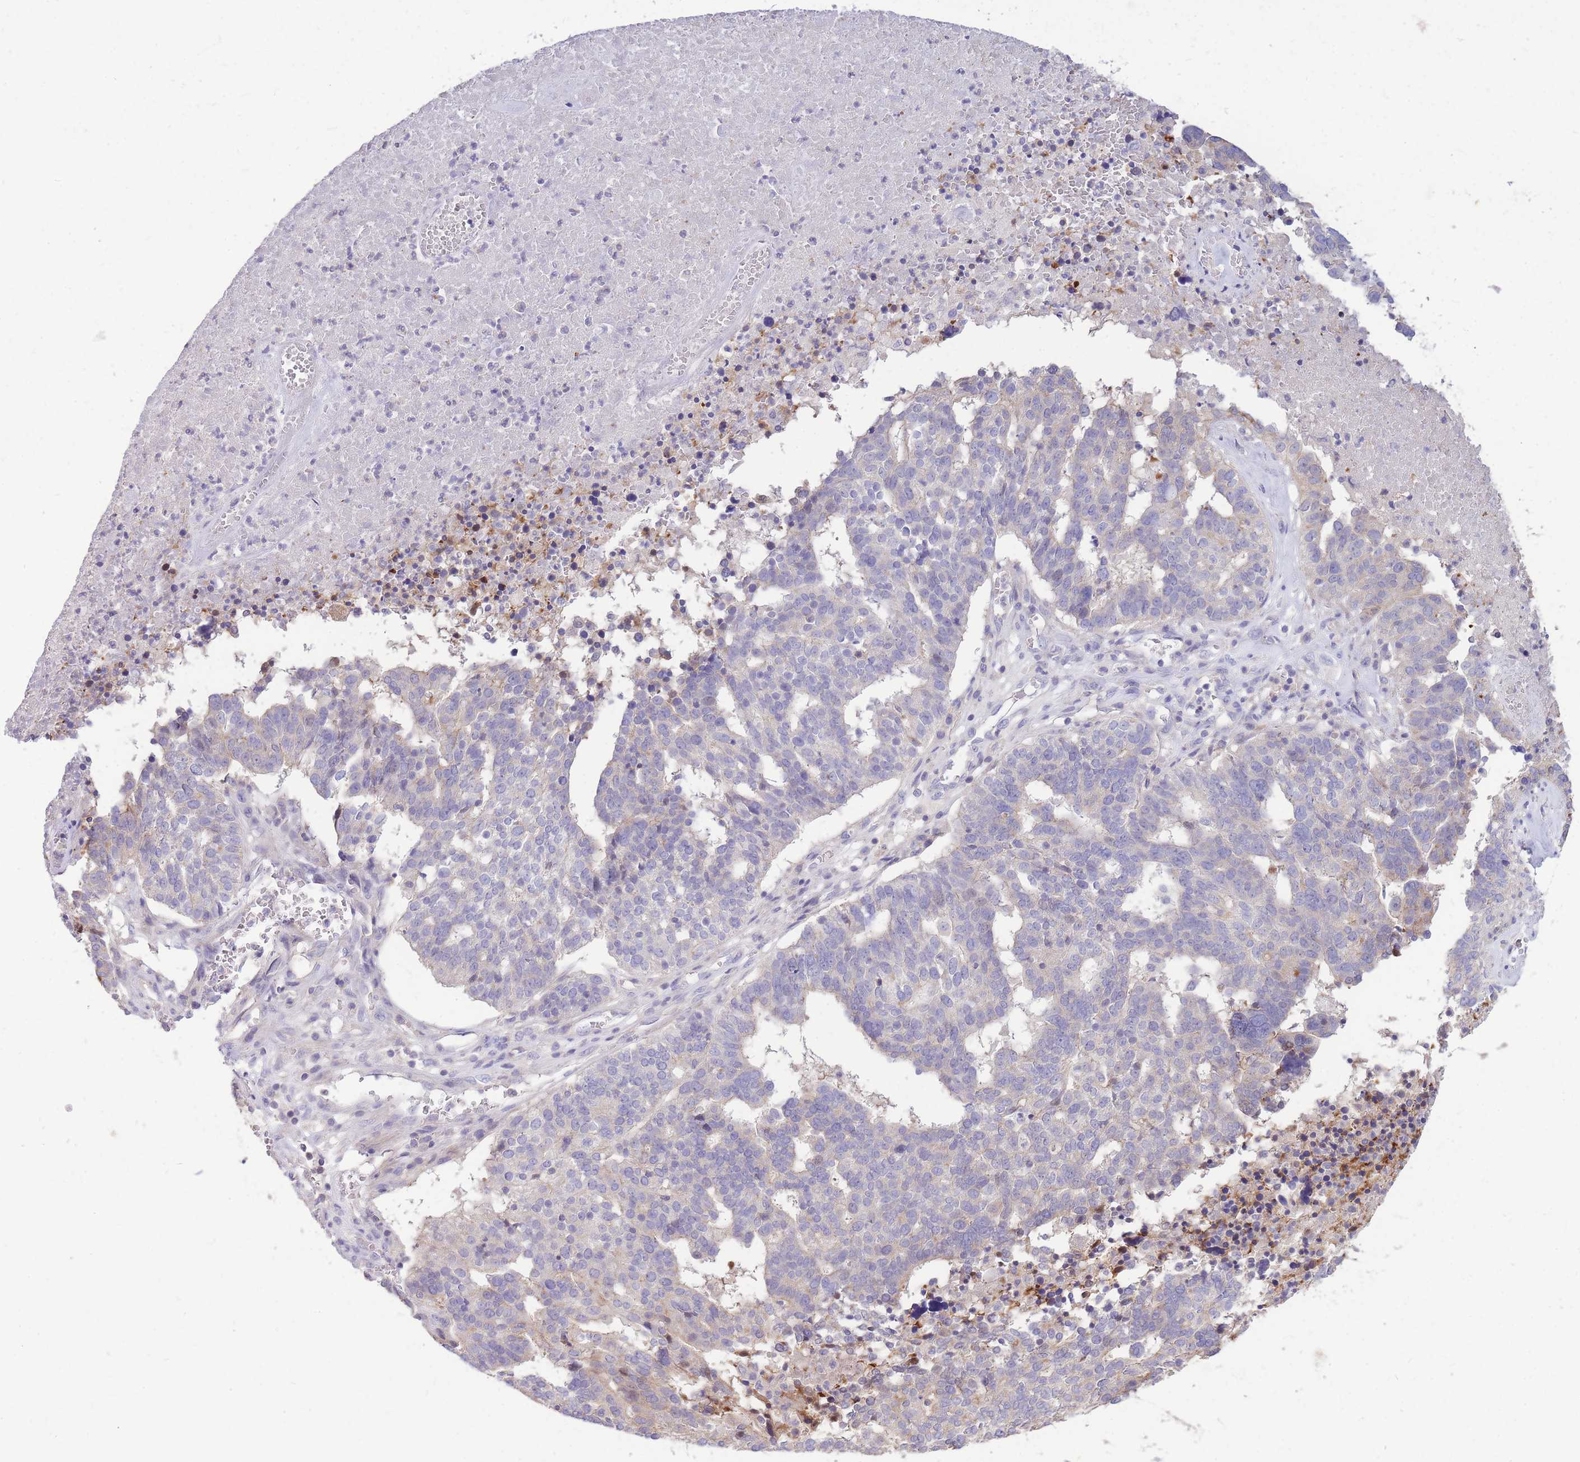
{"staining": {"intensity": "weak", "quantity": "<25%", "location": "cytoplasmic/membranous"}, "tissue": "ovarian cancer", "cell_type": "Tumor cells", "image_type": "cancer", "snomed": [{"axis": "morphology", "description": "Cystadenocarcinoma, serous, NOS"}, {"axis": "topography", "description": "Ovary"}], "caption": "An image of serous cystadenocarcinoma (ovarian) stained for a protein reveals no brown staining in tumor cells. Nuclei are stained in blue.", "gene": "OR5T1", "patient": {"sex": "female", "age": 59}}